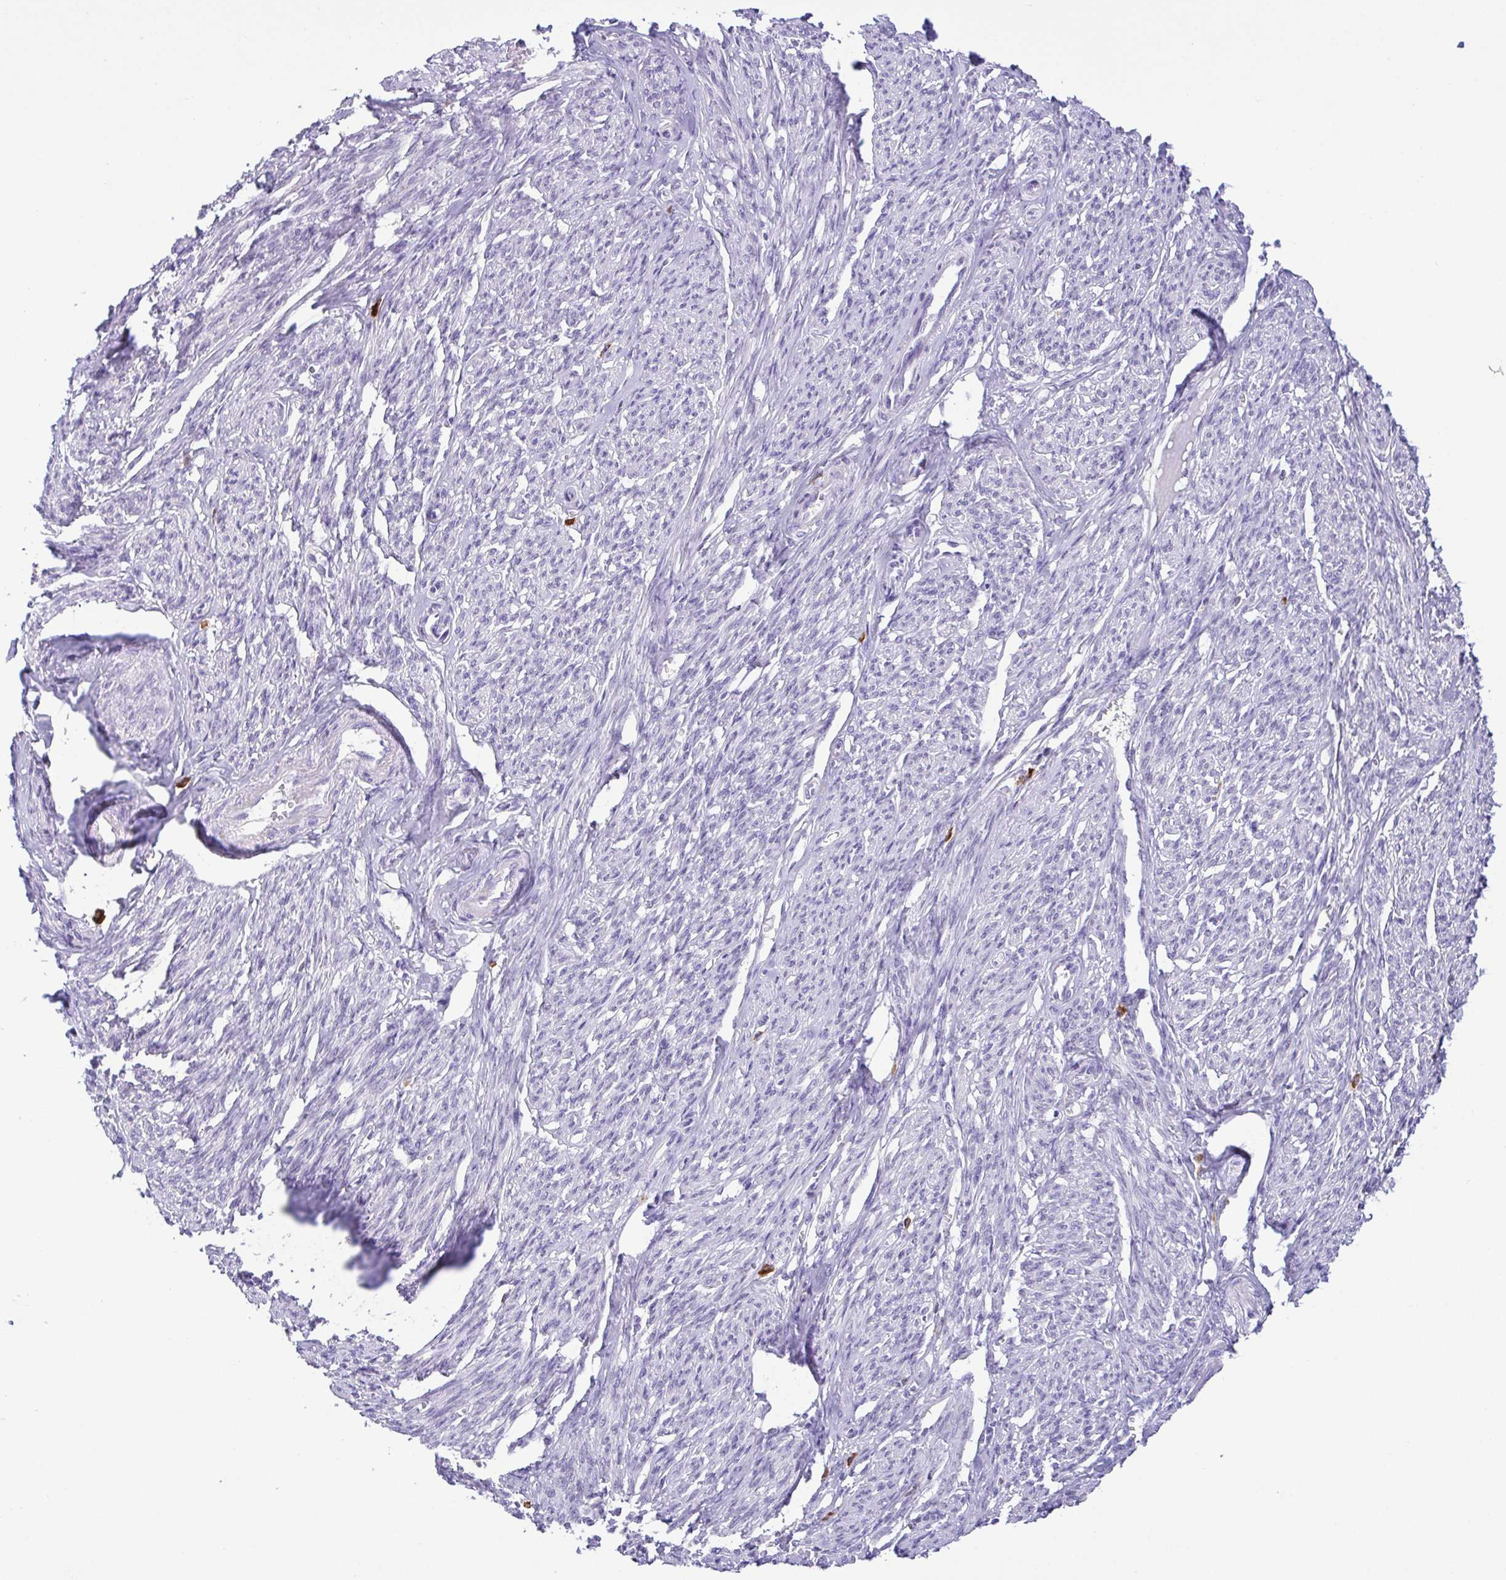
{"staining": {"intensity": "negative", "quantity": "none", "location": "none"}, "tissue": "smooth muscle", "cell_type": "Smooth muscle cells", "image_type": "normal", "snomed": [{"axis": "morphology", "description": "Normal tissue, NOS"}, {"axis": "topography", "description": "Smooth muscle"}], "caption": "IHC micrograph of normal smooth muscle: human smooth muscle stained with DAB demonstrates no significant protein staining in smooth muscle cells. (DAB immunohistochemistry (IHC) with hematoxylin counter stain).", "gene": "PGLYRP1", "patient": {"sex": "female", "age": 65}}